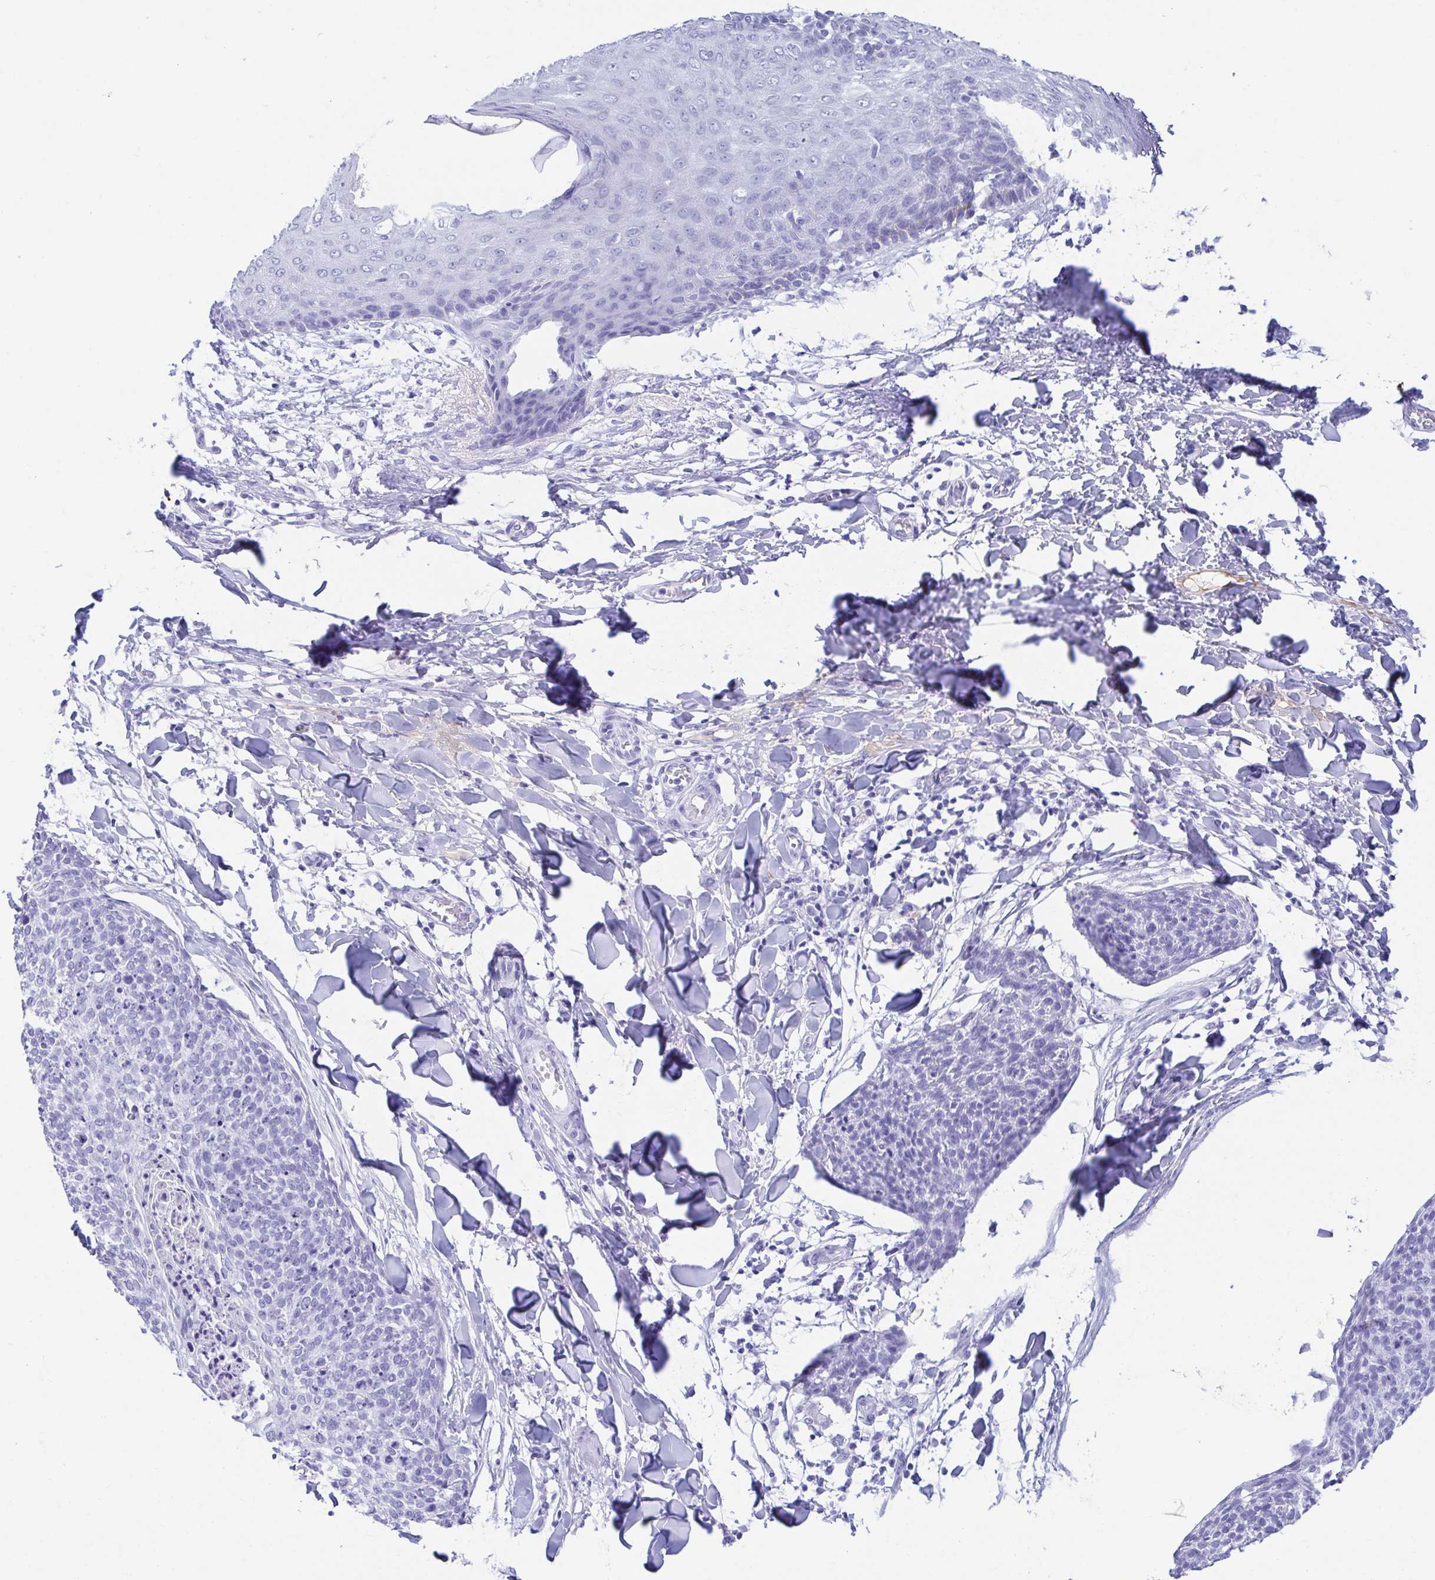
{"staining": {"intensity": "negative", "quantity": "none", "location": "none"}, "tissue": "skin cancer", "cell_type": "Tumor cells", "image_type": "cancer", "snomed": [{"axis": "morphology", "description": "Squamous cell carcinoma, NOS"}, {"axis": "topography", "description": "Skin"}, {"axis": "topography", "description": "Vulva"}], "caption": "IHC image of neoplastic tissue: human skin squamous cell carcinoma stained with DAB (3,3'-diaminobenzidine) reveals no significant protein expression in tumor cells.", "gene": "GKN1", "patient": {"sex": "female", "age": 75}}